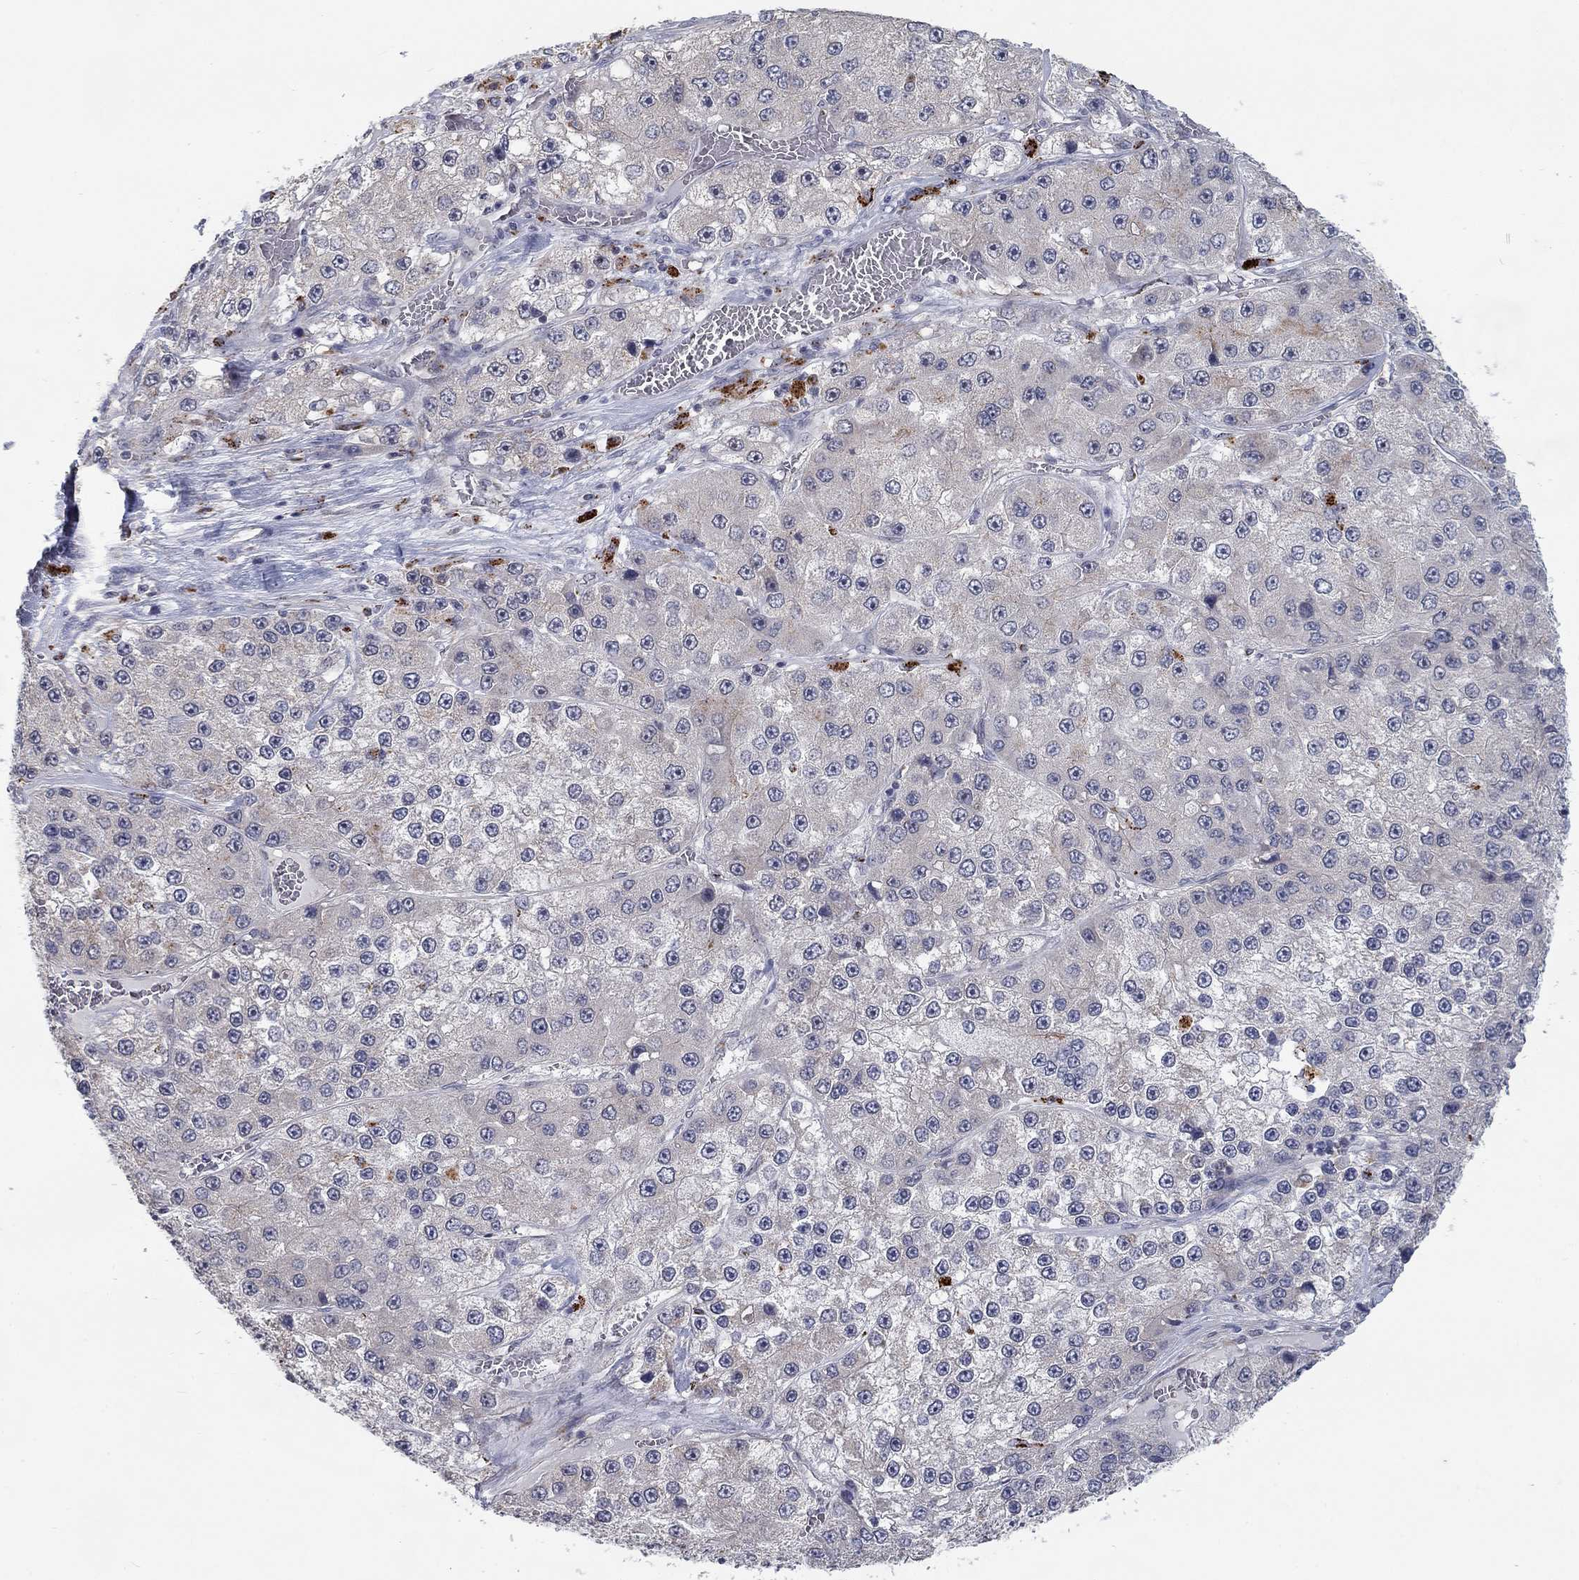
{"staining": {"intensity": "moderate", "quantity": "<25%", "location": "cytoplasmic/membranous"}, "tissue": "liver cancer", "cell_type": "Tumor cells", "image_type": "cancer", "snomed": [{"axis": "morphology", "description": "Carcinoma, Hepatocellular, NOS"}, {"axis": "topography", "description": "Liver"}], "caption": "The immunohistochemical stain highlights moderate cytoplasmic/membranous expression in tumor cells of hepatocellular carcinoma (liver) tissue.", "gene": "MTSS2", "patient": {"sex": "female", "age": 73}}